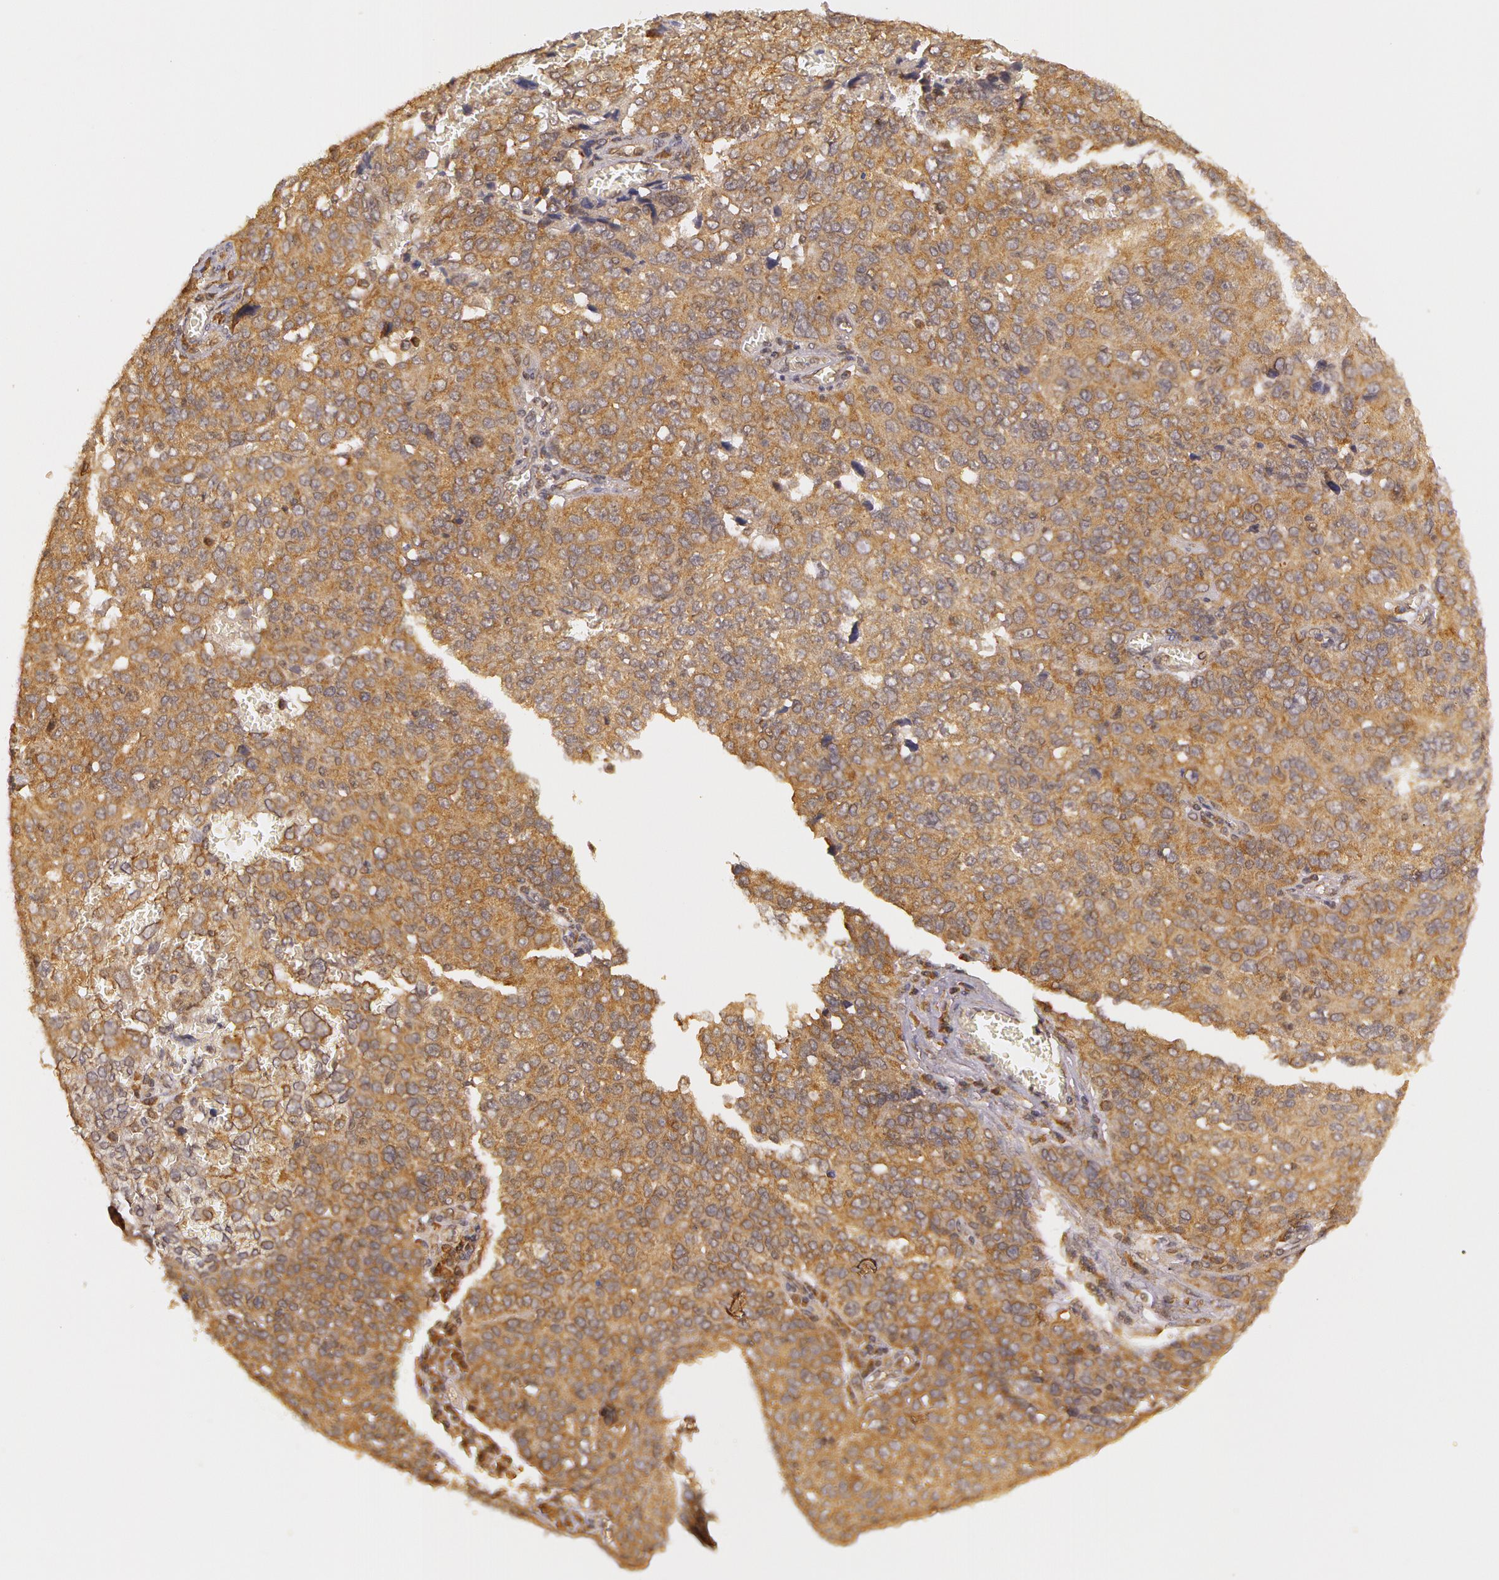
{"staining": {"intensity": "moderate", "quantity": ">75%", "location": "cytoplasmic/membranous"}, "tissue": "ovarian cancer", "cell_type": "Tumor cells", "image_type": "cancer", "snomed": [{"axis": "morphology", "description": "Carcinoma, endometroid"}, {"axis": "topography", "description": "Ovary"}], "caption": "Tumor cells show moderate cytoplasmic/membranous staining in about >75% of cells in endometroid carcinoma (ovarian).", "gene": "ASCC2", "patient": {"sex": "female", "age": 75}}